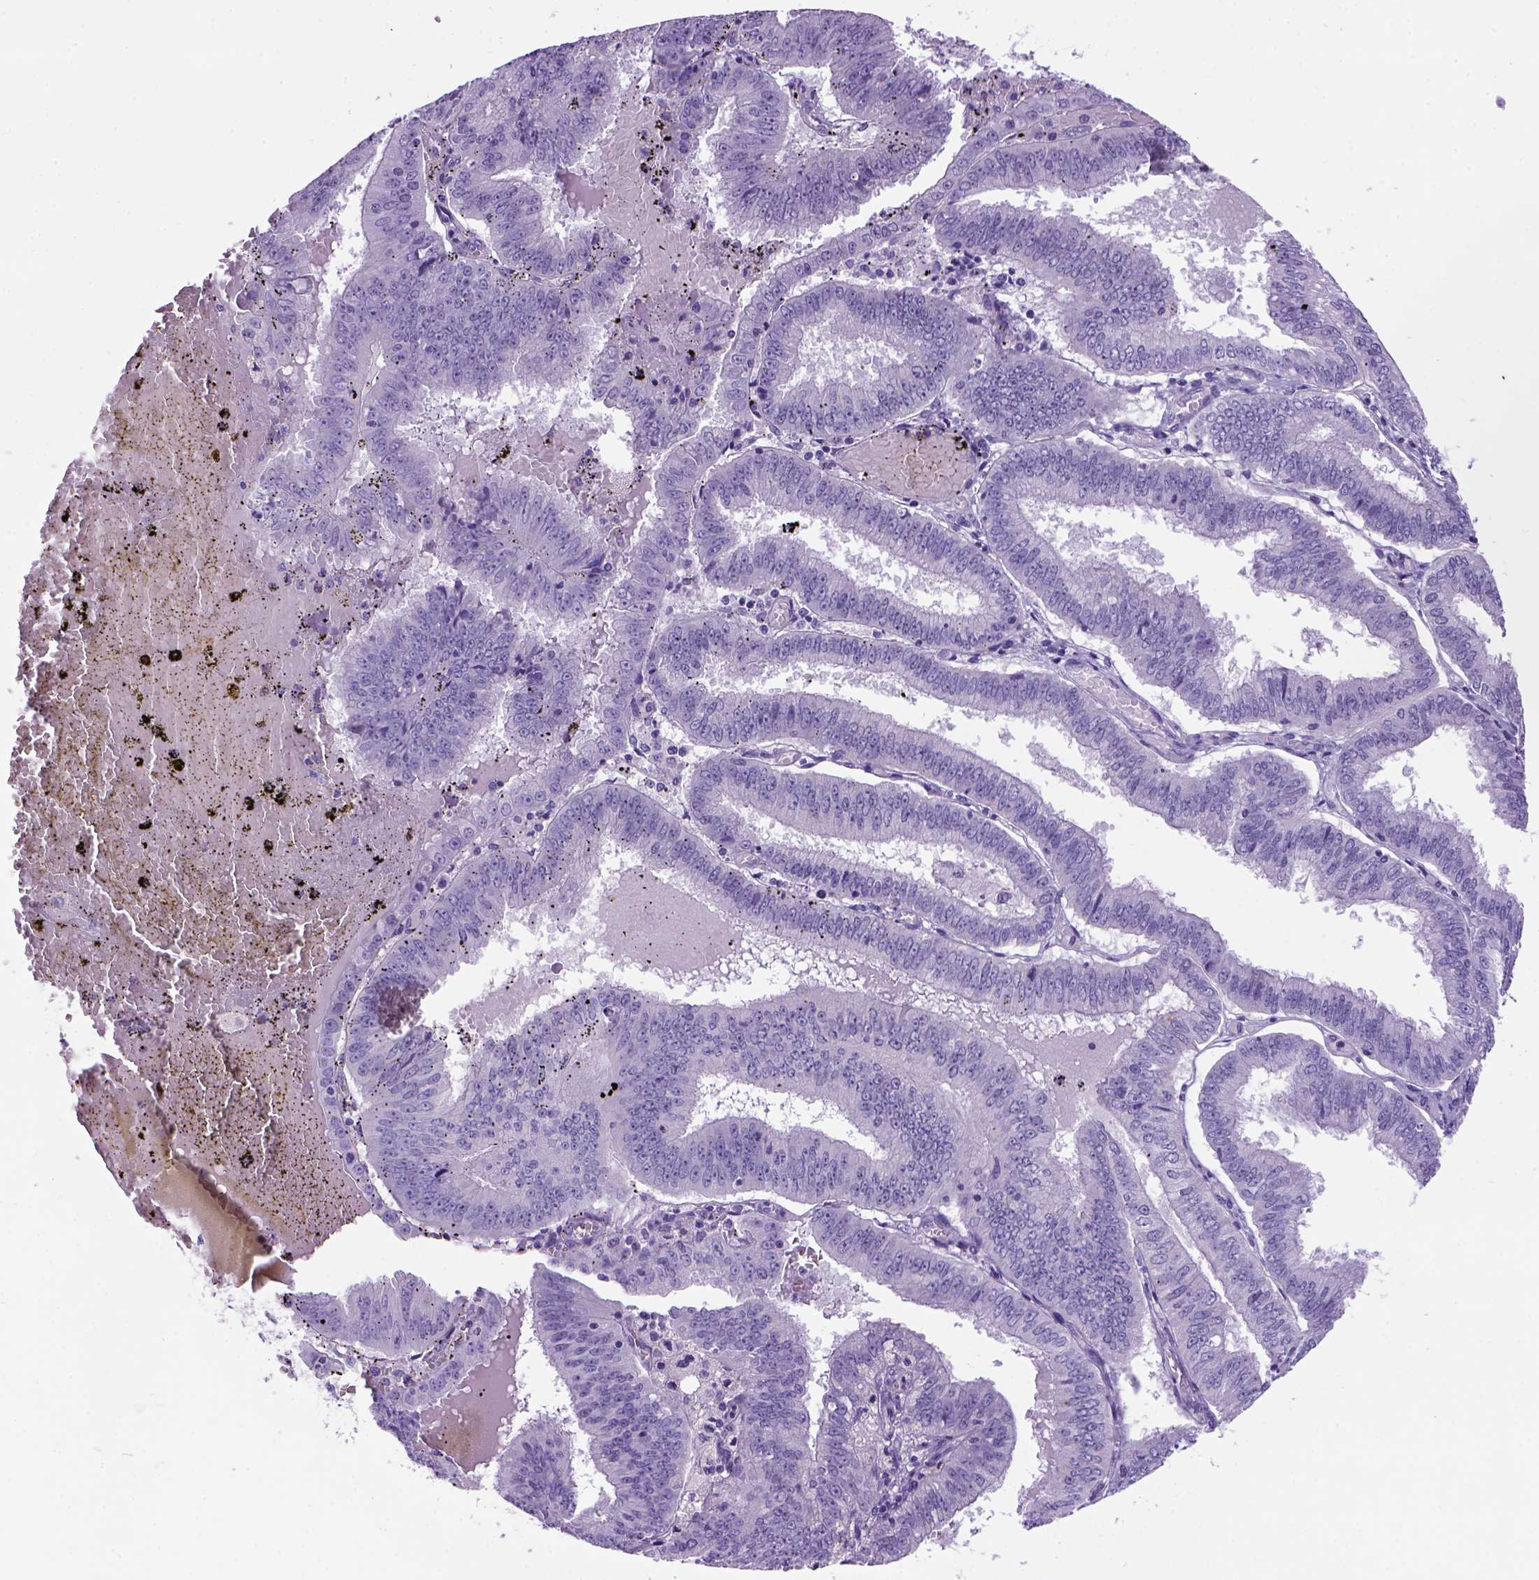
{"staining": {"intensity": "negative", "quantity": "none", "location": "none"}, "tissue": "endometrial cancer", "cell_type": "Tumor cells", "image_type": "cancer", "snomed": [{"axis": "morphology", "description": "Adenocarcinoma, NOS"}, {"axis": "topography", "description": "Endometrium"}], "caption": "High magnification brightfield microscopy of adenocarcinoma (endometrial) stained with DAB (3,3'-diaminobenzidine) (brown) and counterstained with hematoxylin (blue): tumor cells show no significant staining. The staining is performed using DAB brown chromogen with nuclei counter-stained in using hematoxylin.", "gene": "ARHGEF33", "patient": {"sex": "female", "age": 66}}